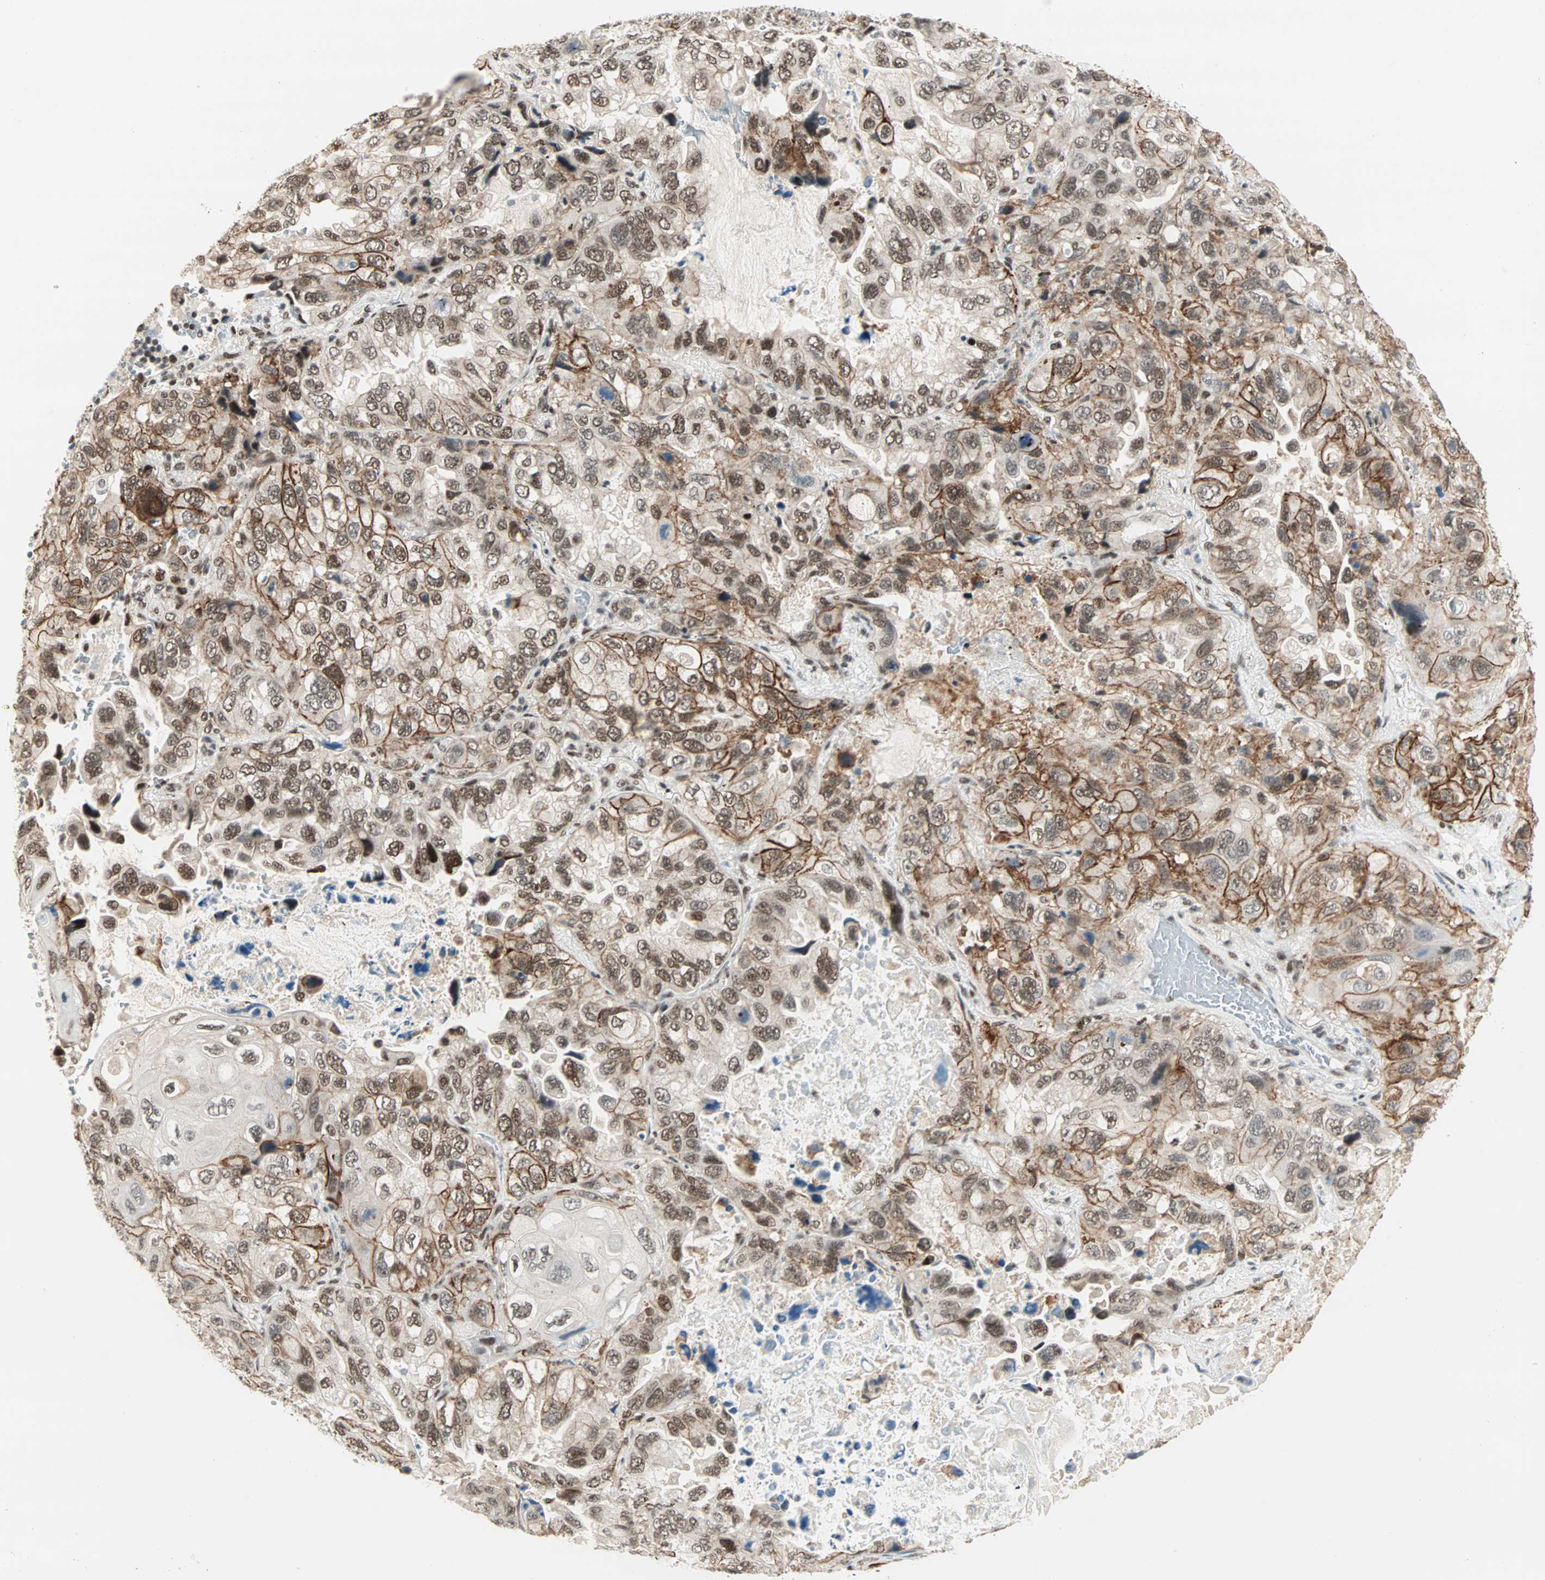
{"staining": {"intensity": "strong", "quantity": ">75%", "location": "cytoplasmic/membranous,nuclear"}, "tissue": "lung cancer", "cell_type": "Tumor cells", "image_type": "cancer", "snomed": [{"axis": "morphology", "description": "Squamous cell carcinoma, NOS"}, {"axis": "topography", "description": "Lung"}], "caption": "Immunohistochemical staining of human lung cancer (squamous cell carcinoma) exhibits high levels of strong cytoplasmic/membranous and nuclear expression in approximately >75% of tumor cells. The staining is performed using DAB (3,3'-diaminobenzidine) brown chromogen to label protein expression. The nuclei are counter-stained blue using hematoxylin.", "gene": "BLM", "patient": {"sex": "female", "age": 73}}